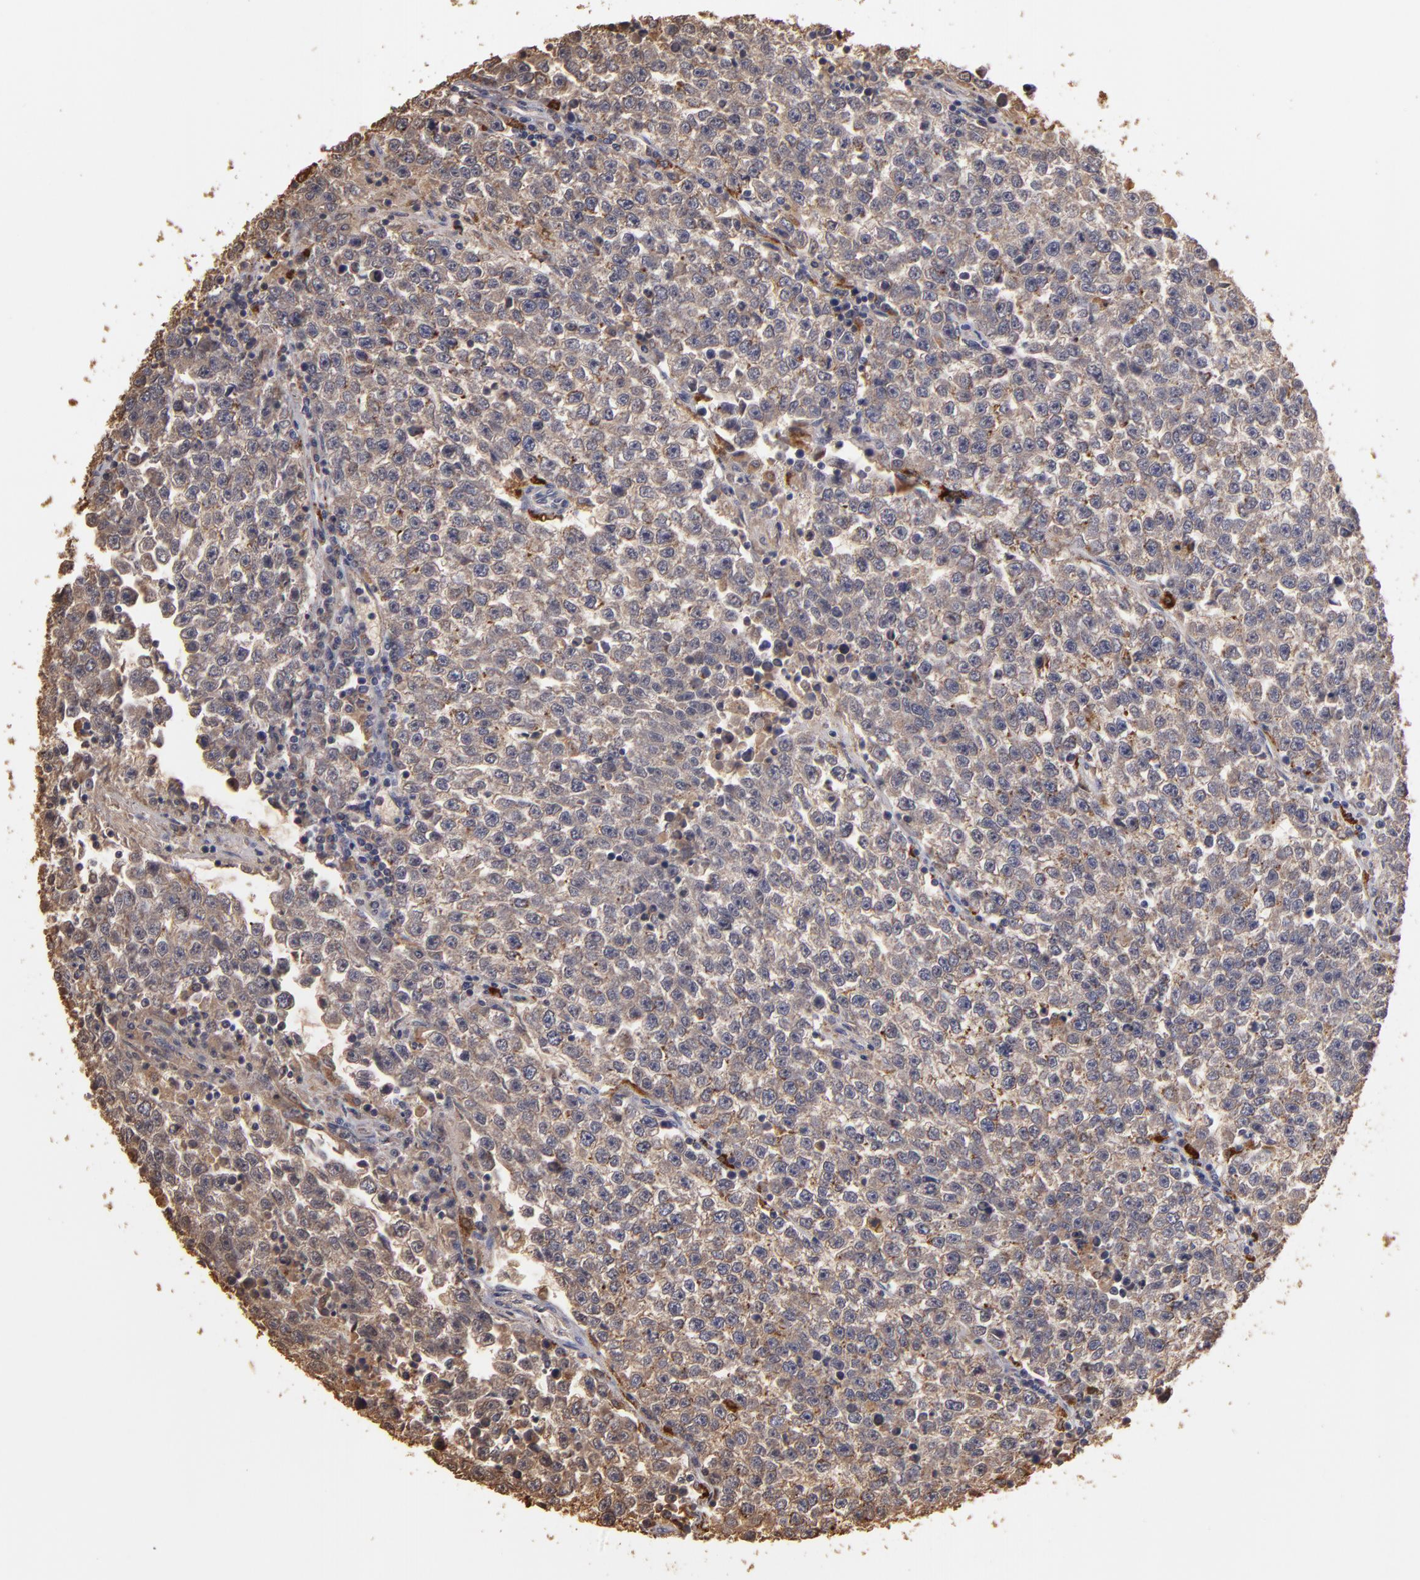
{"staining": {"intensity": "moderate", "quantity": ">75%", "location": "cytoplasmic/membranous"}, "tissue": "testis cancer", "cell_type": "Tumor cells", "image_type": "cancer", "snomed": [{"axis": "morphology", "description": "Seminoma, NOS"}, {"axis": "topography", "description": "Testis"}], "caption": "Human testis cancer stained with a protein marker shows moderate staining in tumor cells.", "gene": "TRAF1", "patient": {"sex": "male", "age": 36}}